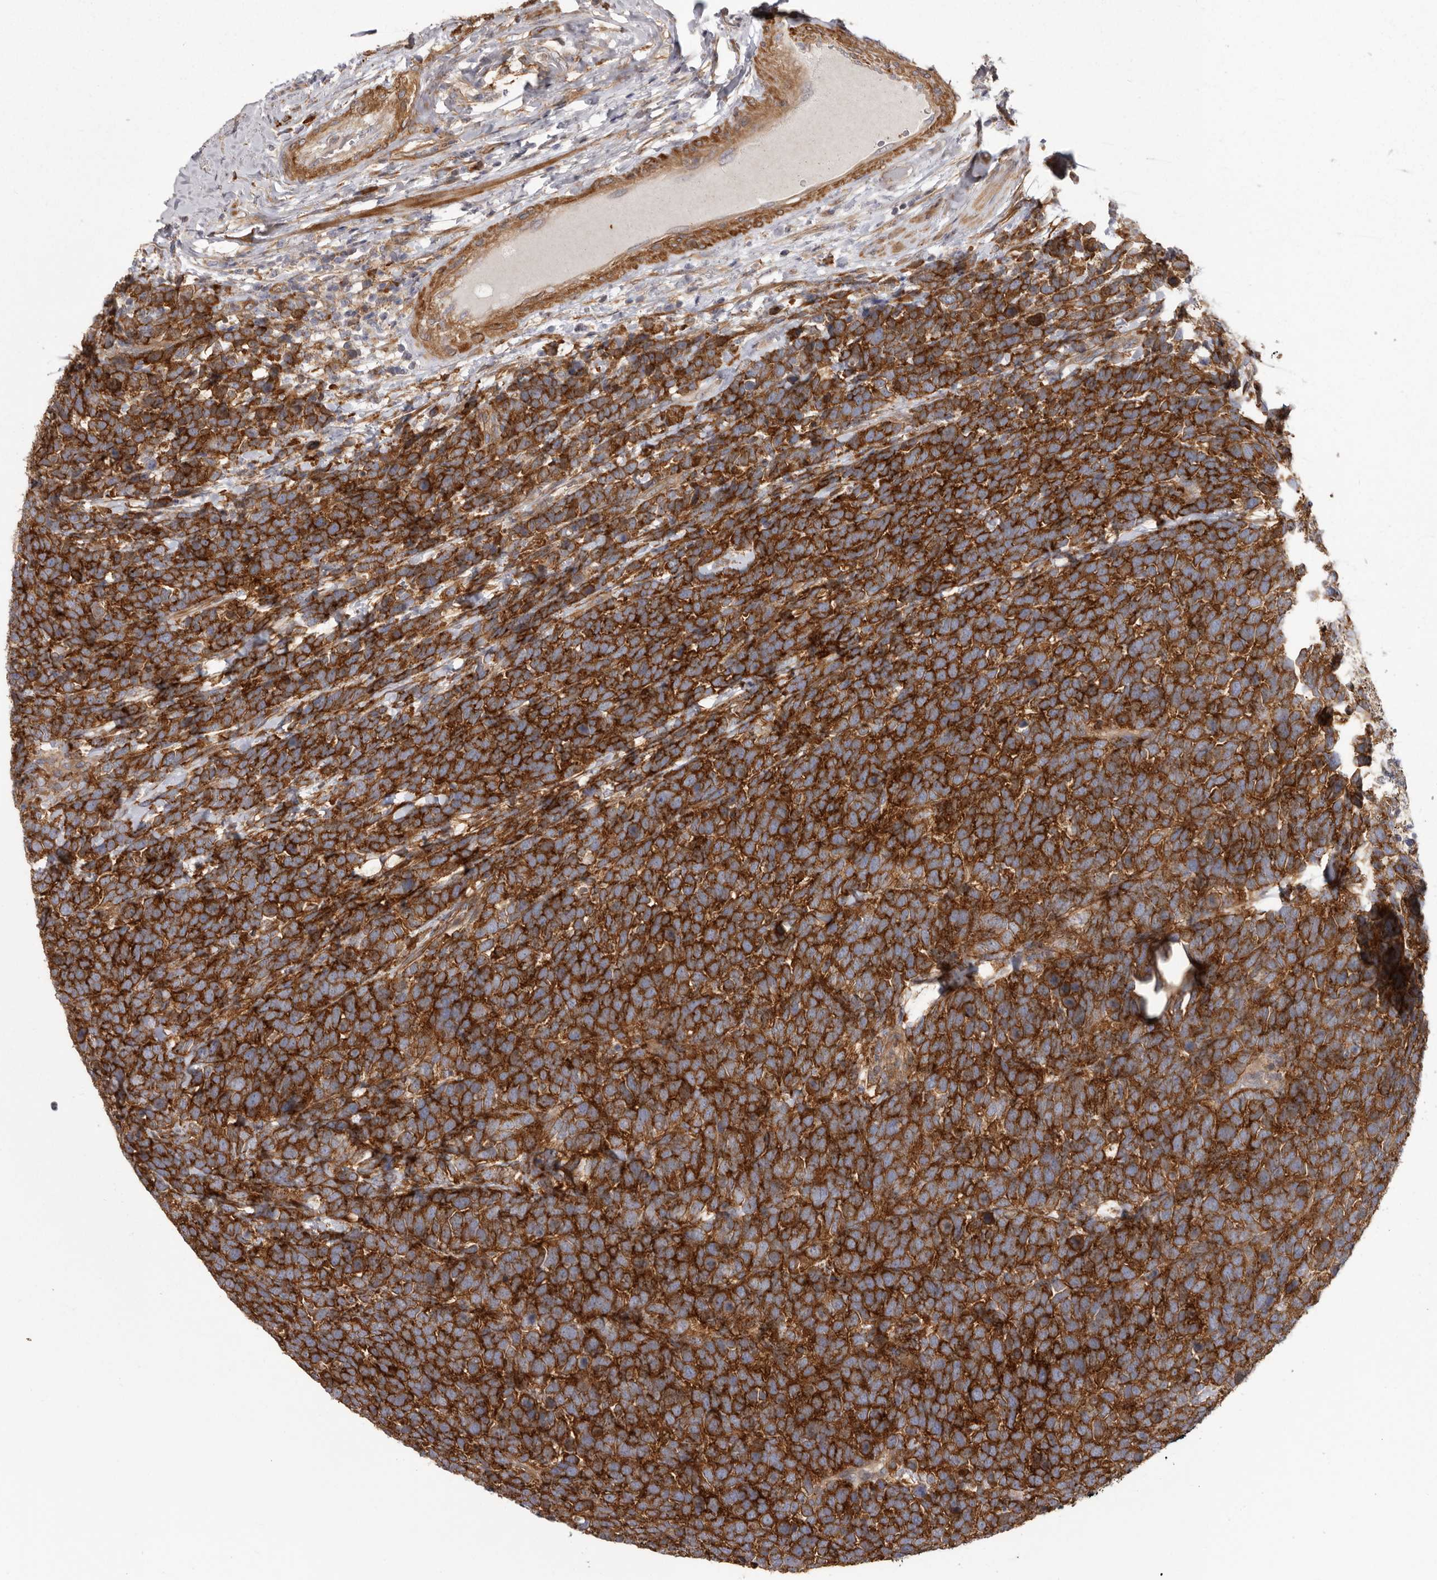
{"staining": {"intensity": "strong", "quantity": ">75%", "location": "cytoplasmic/membranous"}, "tissue": "urothelial cancer", "cell_type": "Tumor cells", "image_type": "cancer", "snomed": [{"axis": "morphology", "description": "Urothelial carcinoma, High grade"}, {"axis": "topography", "description": "Urinary bladder"}], "caption": "Immunohistochemical staining of urothelial cancer shows high levels of strong cytoplasmic/membranous staining in approximately >75% of tumor cells. (DAB IHC with brightfield microscopy, high magnification).", "gene": "ENAH", "patient": {"sex": "female", "age": 82}}